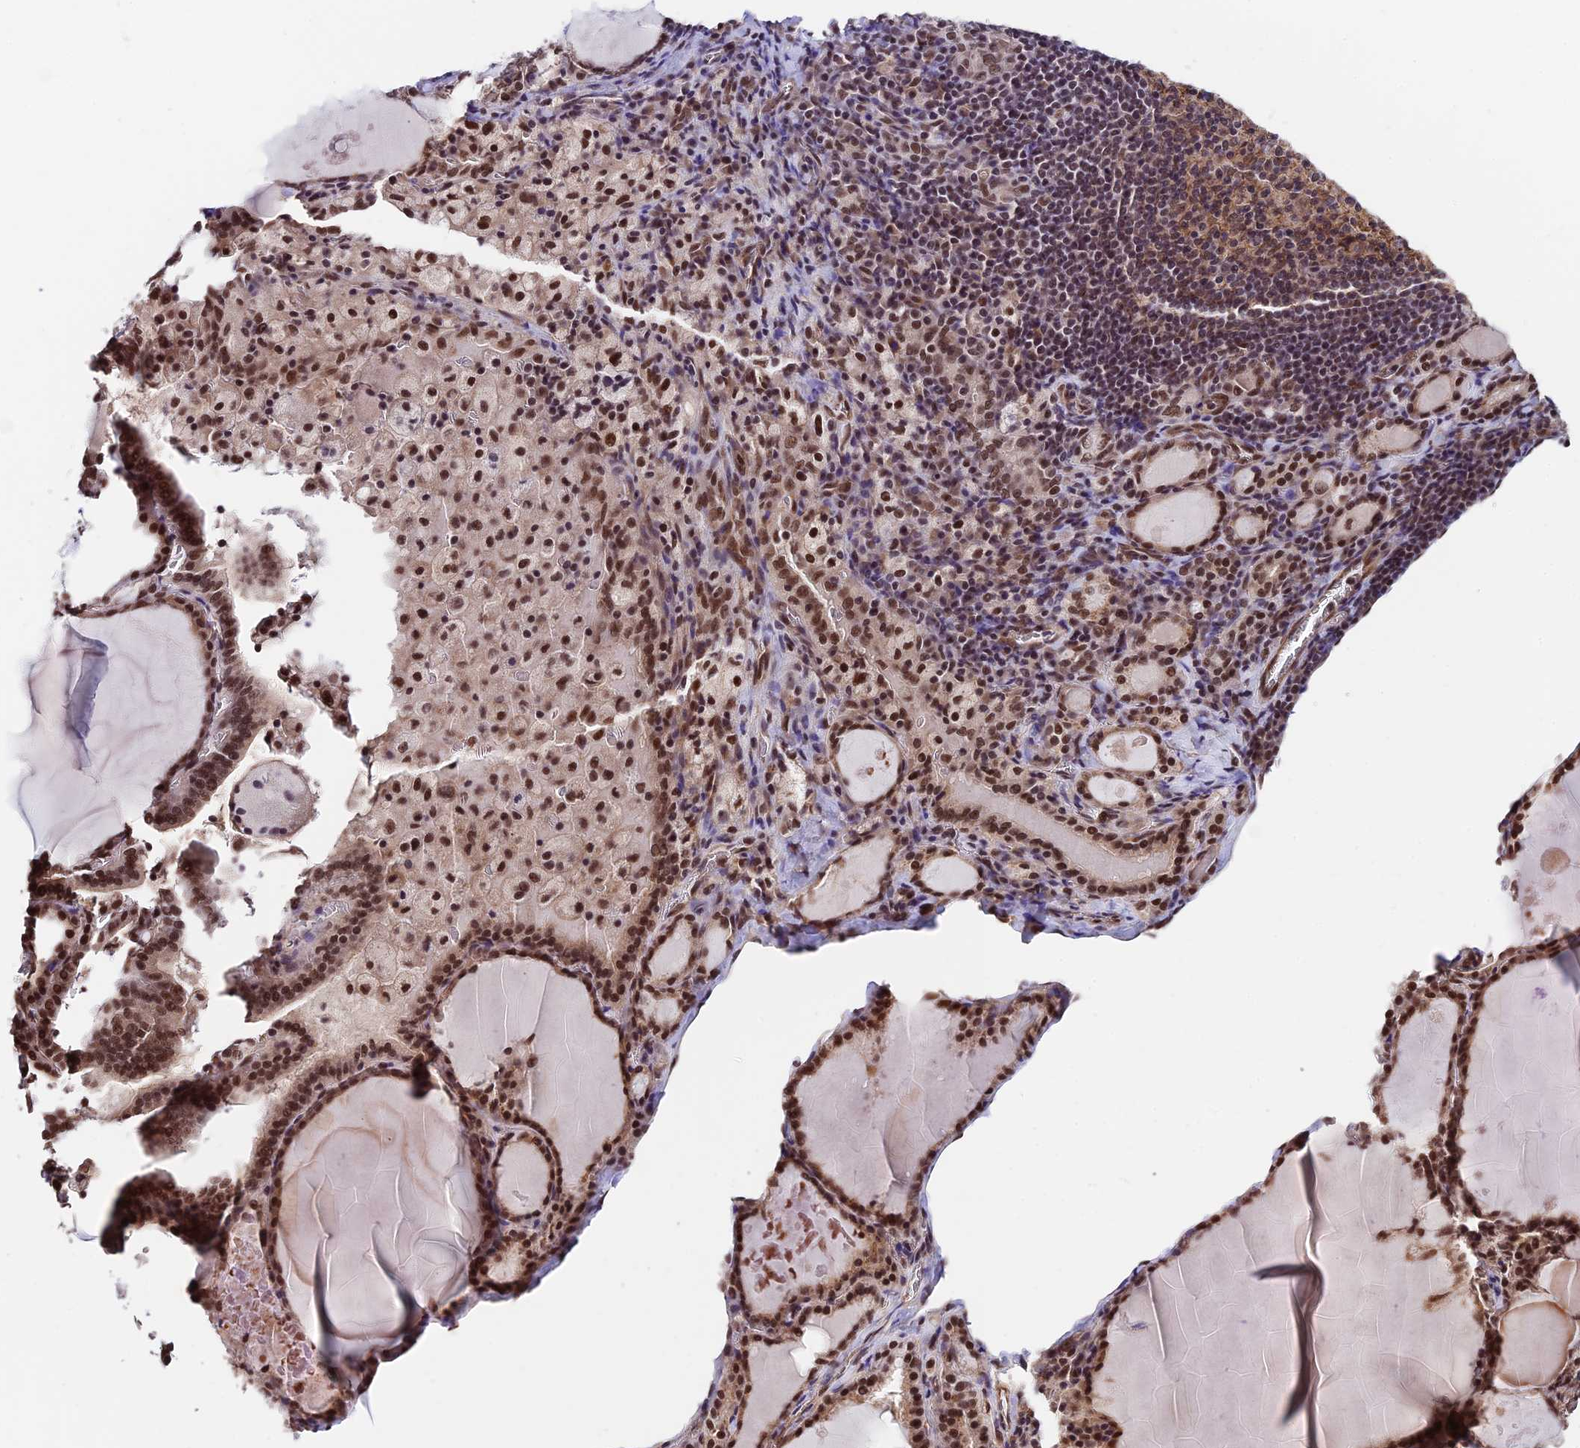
{"staining": {"intensity": "strong", "quantity": ">75%", "location": "cytoplasmic/membranous,nuclear"}, "tissue": "thyroid gland", "cell_type": "Glandular cells", "image_type": "normal", "snomed": [{"axis": "morphology", "description": "Normal tissue, NOS"}, {"axis": "topography", "description": "Thyroid gland"}], "caption": "Glandular cells display high levels of strong cytoplasmic/membranous,nuclear staining in about >75% of cells in benign human thyroid gland.", "gene": "RBM42", "patient": {"sex": "male", "age": 56}}